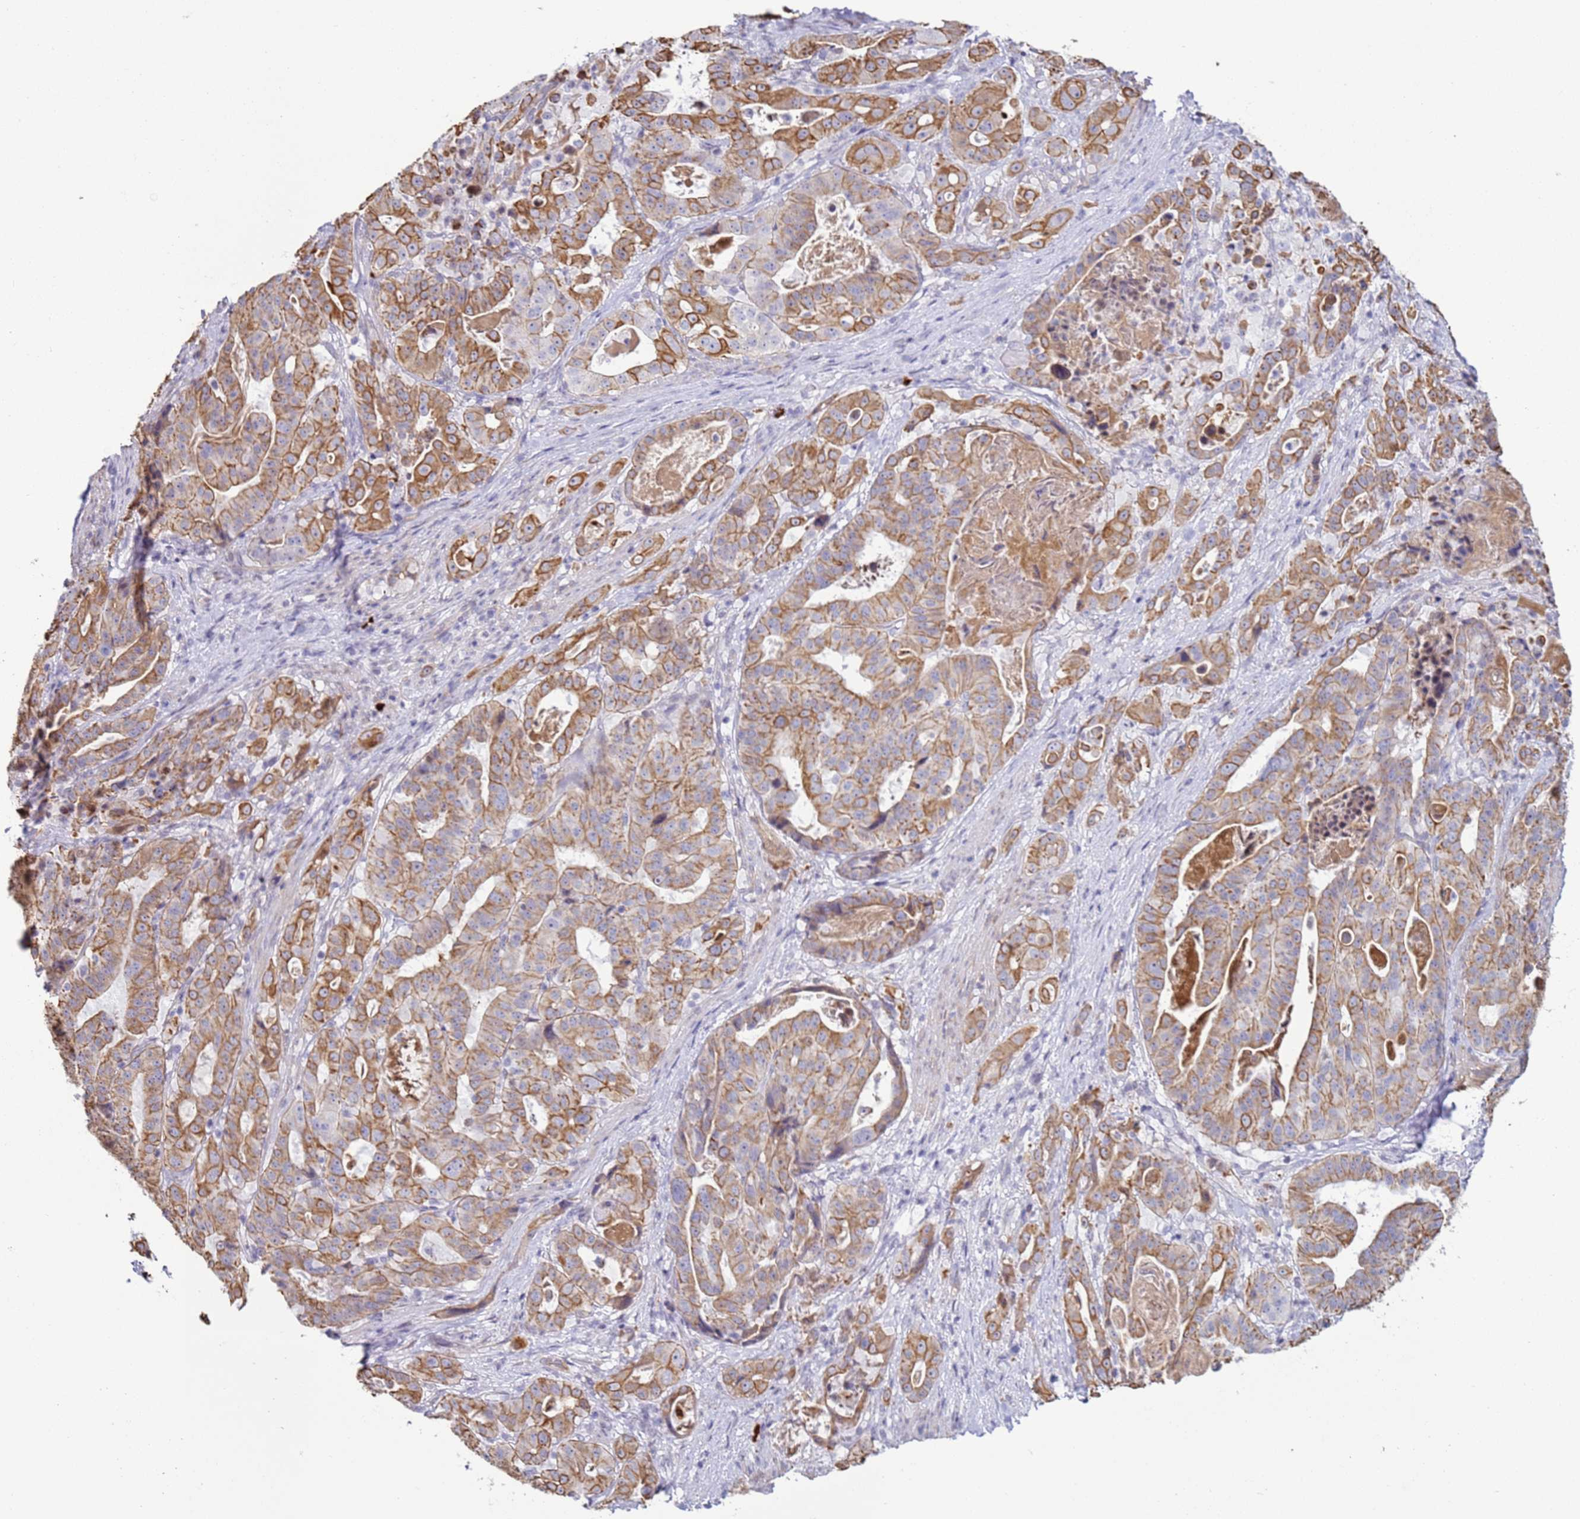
{"staining": {"intensity": "moderate", "quantity": ">75%", "location": "cytoplasmic/membranous"}, "tissue": "stomach cancer", "cell_type": "Tumor cells", "image_type": "cancer", "snomed": [{"axis": "morphology", "description": "Adenocarcinoma, NOS"}, {"axis": "topography", "description": "Stomach"}], "caption": "Immunohistochemical staining of human stomach adenocarcinoma demonstrates medium levels of moderate cytoplasmic/membranous protein expression in about >75% of tumor cells.", "gene": "NPAP1", "patient": {"sex": "male", "age": 48}}